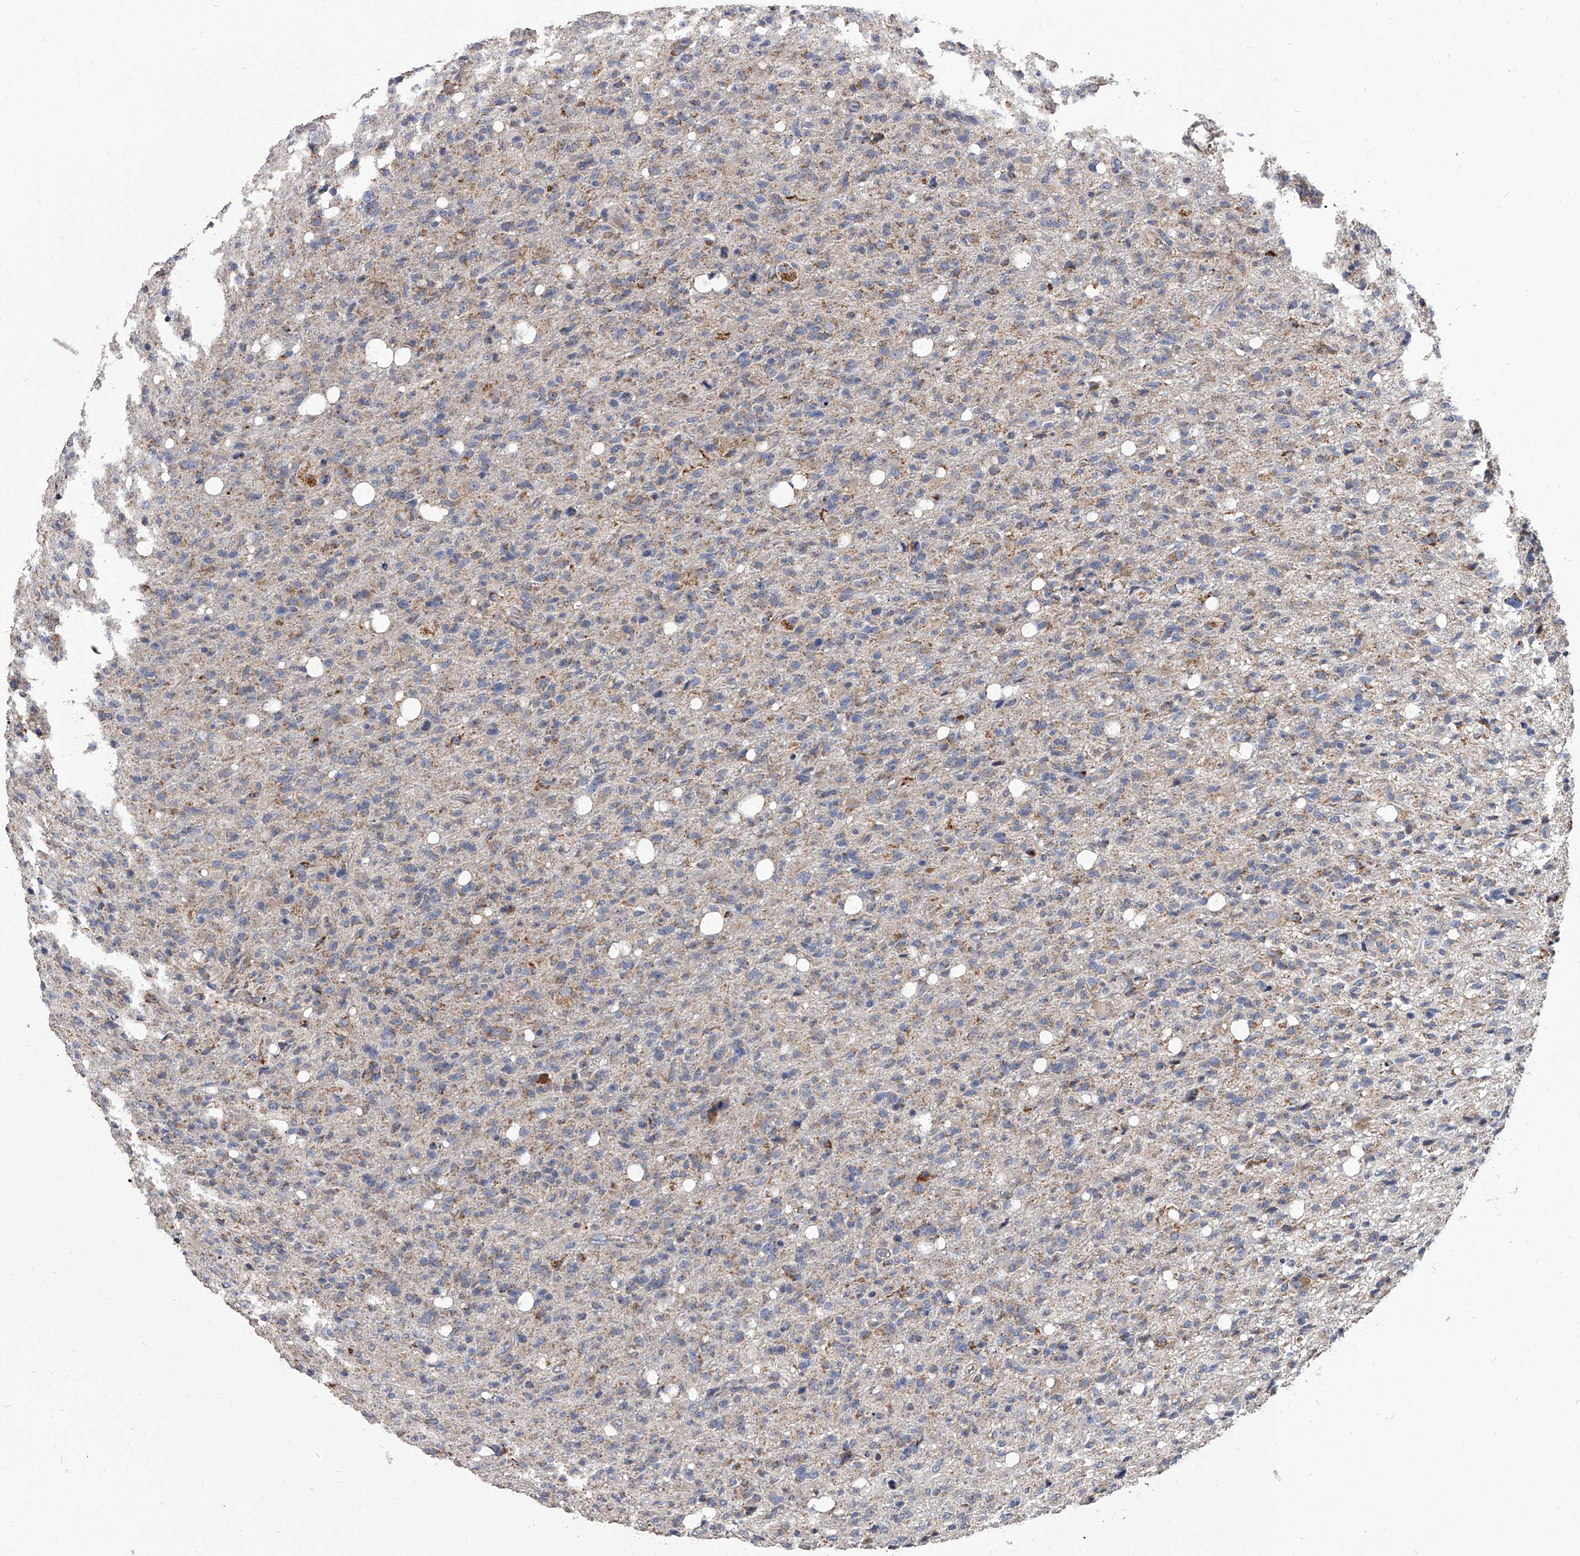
{"staining": {"intensity": "moderate", "quantity": "25%-75%", "location": "cytoplasmic/membranous"}, "tissue": "glioma", "cell_type": "Tumor cells", "image_type": "cancer", "snomed": [{"axis": "morphology", "description": "Glioma, malignant, High grade"}, {"axis": "topography", "description": "Brain"}], "caption": "Immunohistochemistry (IHC) histopathology image of human high-grade glioma (malignant) stained for a protein (brown), which displays medium levels of moderate cytoplasmic/membranous staining in about 25%-75% of tumor cells.", "gene": "MRPL28", "patient": {"sex": "female", "age": 57}}